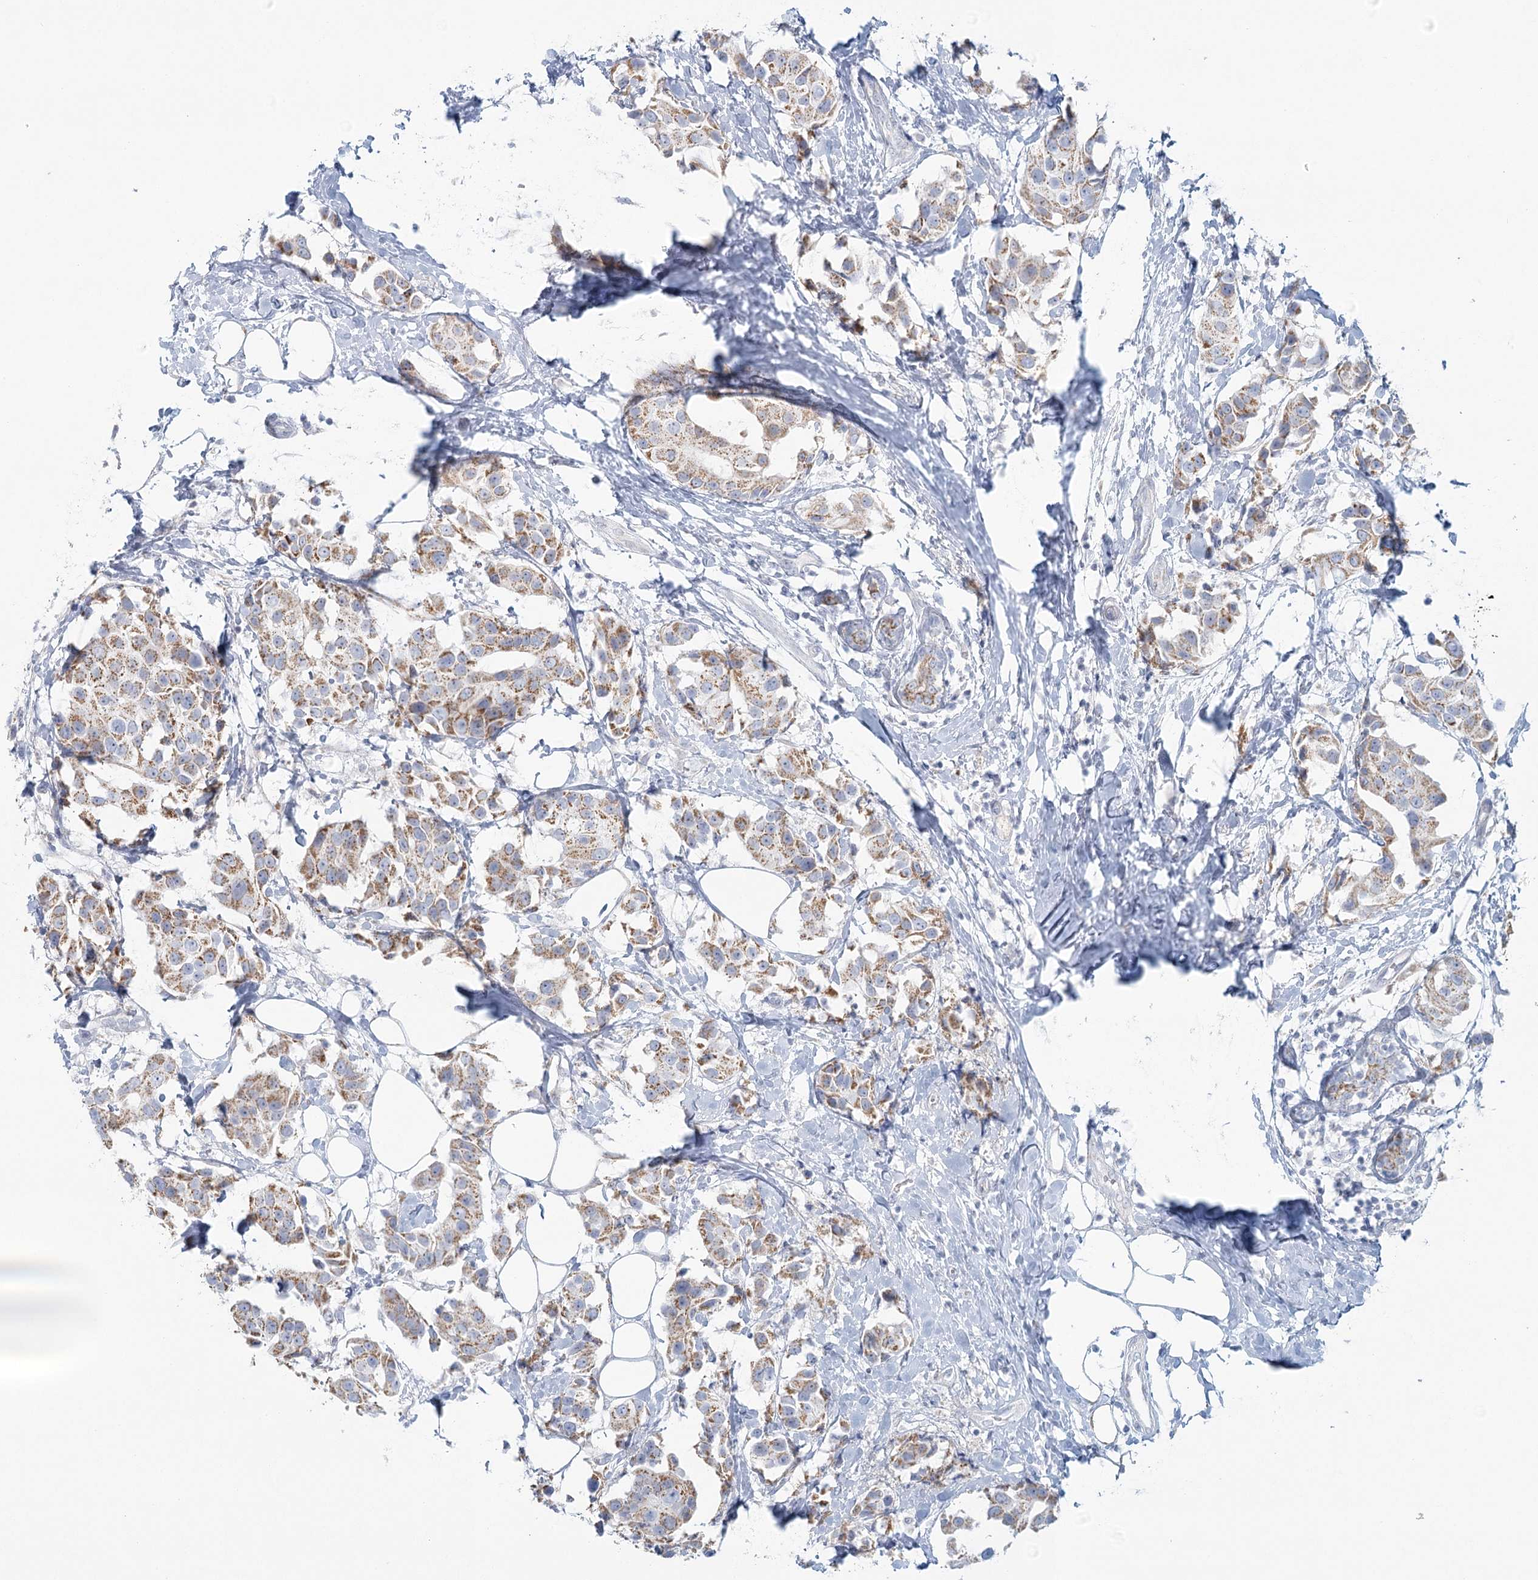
{"staining": {"intensity": "moderate", "quantity": ">75%", "location": "cytoplasmic/membranous"}, "tissue": "breast cancer", "cell_type": "Tumor cells", "image_type": "cancer", "snomed": [{"axis": "morphology", "description": "Normal tissue, NOS"}, {"axis": "morphology", "description": "Duct carcinoma"}, {"axis": "topography", "description": "Breast"}], "caption": "Invasive ductal carcinoma (breast) tissue exhibits moderate cytoplasmic/membranous positivity in about >75% of tumor cells (DAB = brown stain, brightfield microscopy at high magnification).", "gene": "BPHL", "patient": {"sex": "female", "age": 39}}